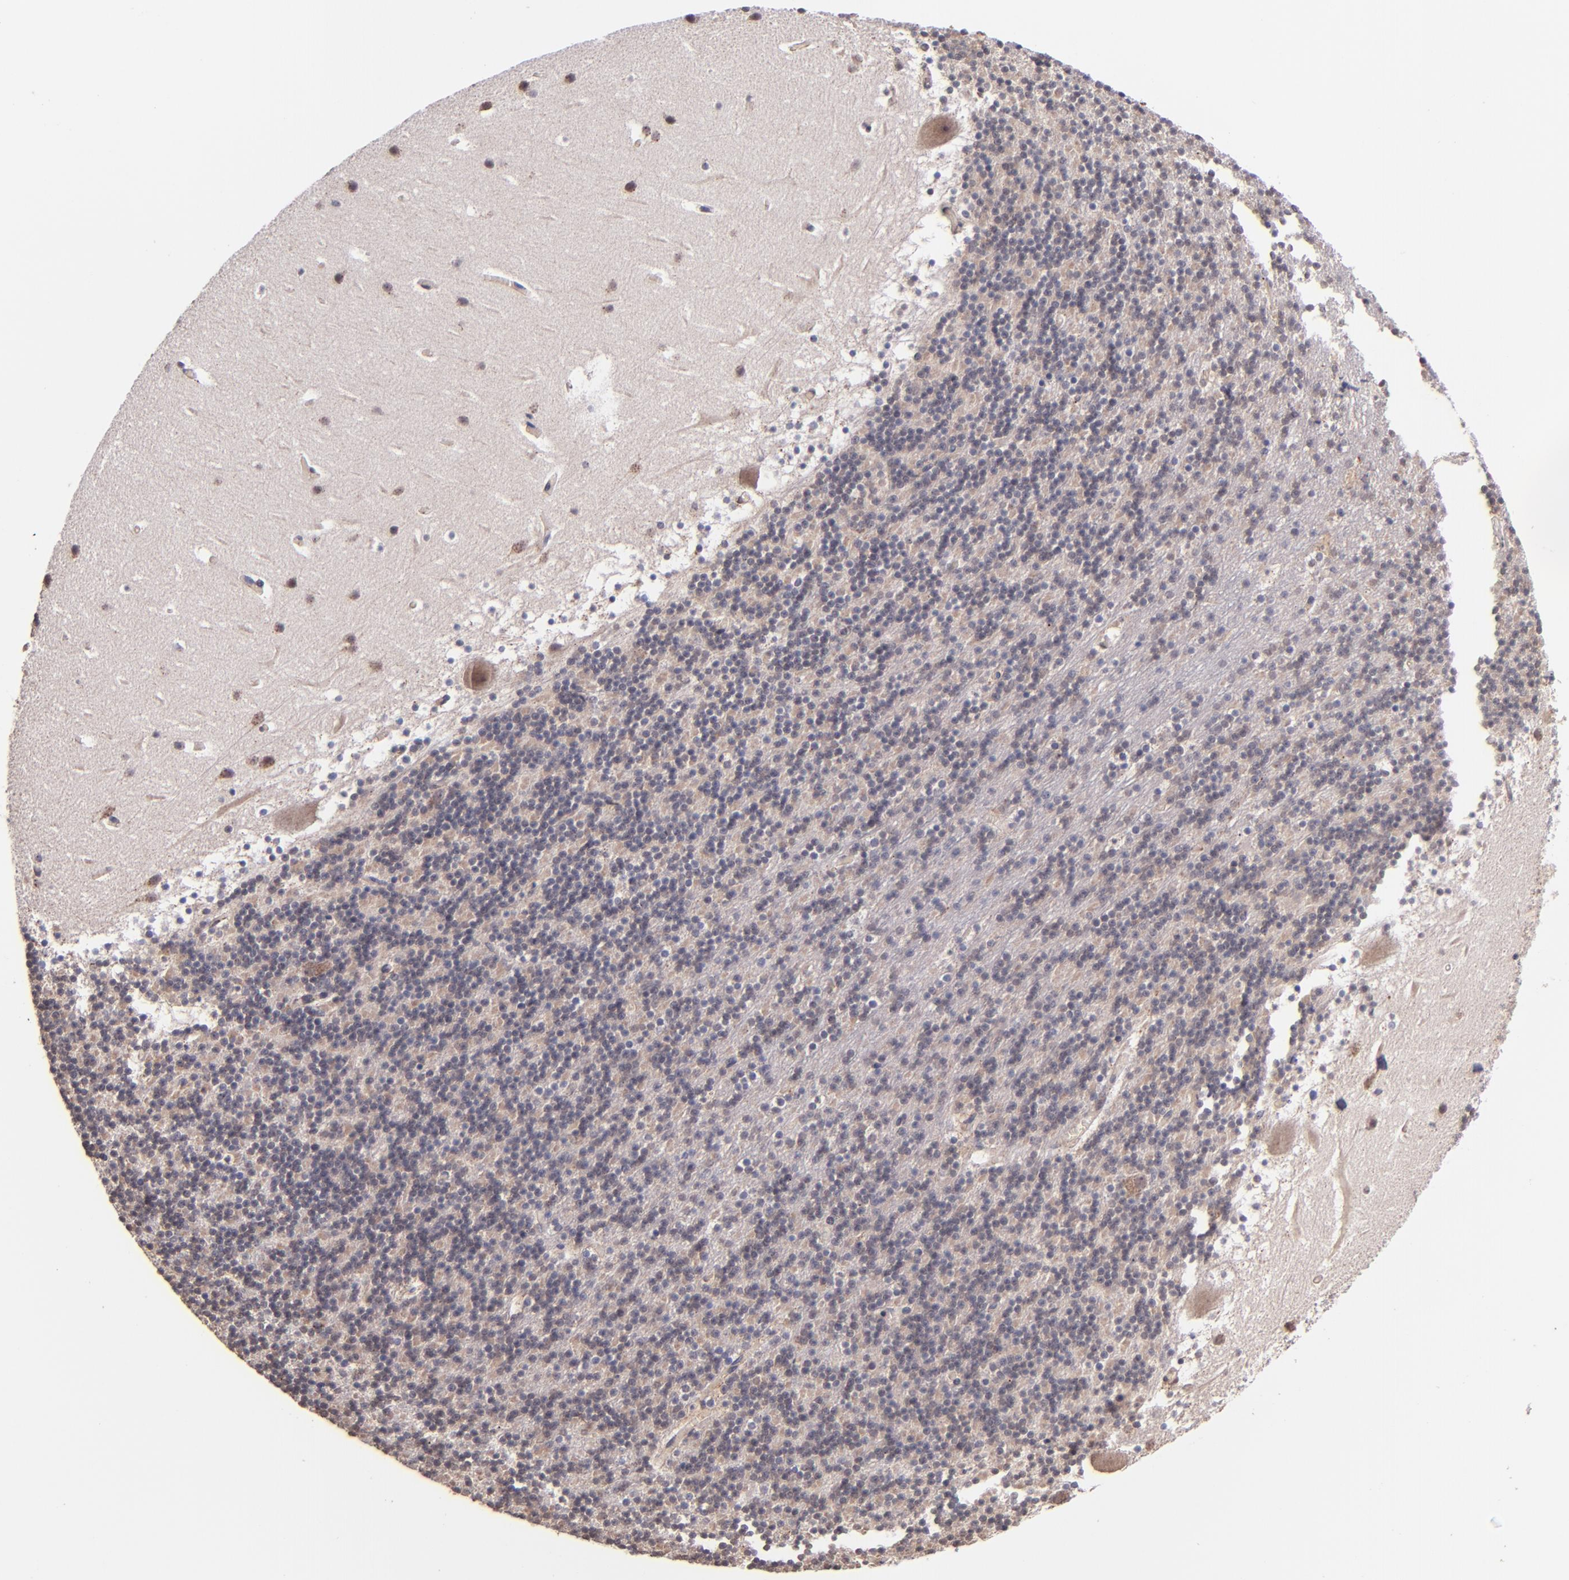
{"staining": {"intensity": "weak", "quantity": "<25%", "location": "cytoplasmic/membranous"}, "tissue": "cerebellum", "cell_type": "Cells in granular layer", "image_type": "normal", "snomed": [{"axis": "morphology", "description": "Normal tissue, NOS"}, {"axis": "topography", "description": "Cerebellum"}], "caption": "IHC micrograph of normal human cerebellum stained for a protein (brown), which reveals no expression in cells in granular layer.", "gene": "SHC1", "patient": {"sex": "male", "age": 45}}